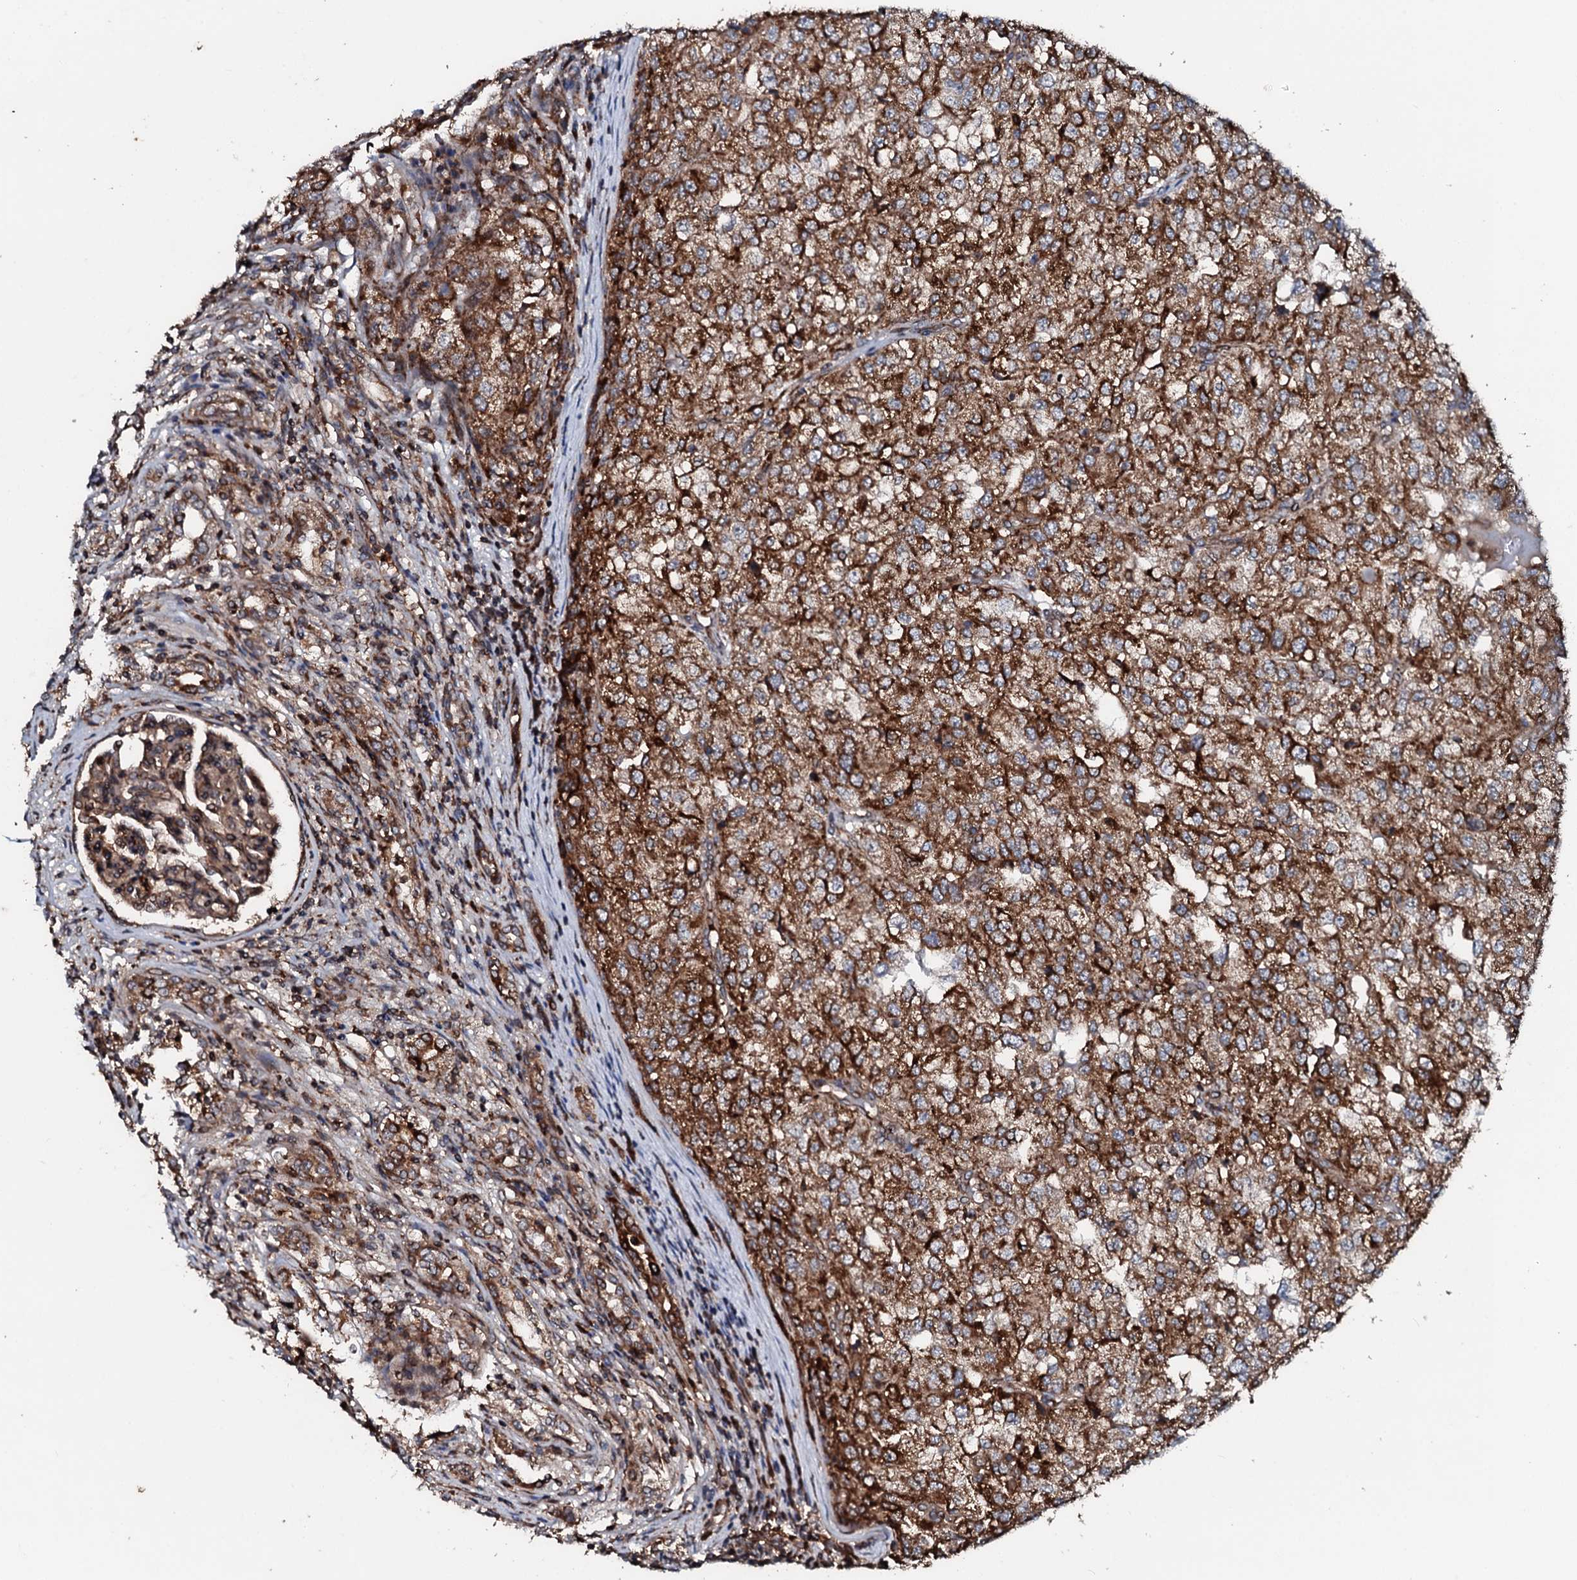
{"staining": {"intensity": "strong", "quantity": ">75%", "location": "cytoplasmic/membranous"}, "tissue": "renal cancer", "cell_type": "Tumor cells", "image_type": "cancer", "snomed": [{"axis": "morphology", "description": "Adenocarcinoma, NOS"}, {"axis": "topography", "description": "Kidney"}], "caption": "Renal cancer (adenocarcinoma) was stained to show a protein in brown. There is high levels of strong cytoplasmic/membranous positivity in about >75% of tumor cells. (DAB = brown stain, brightfield microscopy at high magnification).", "gene": "SDHAF2", "patient": {"sex": "female", "age": 54}}